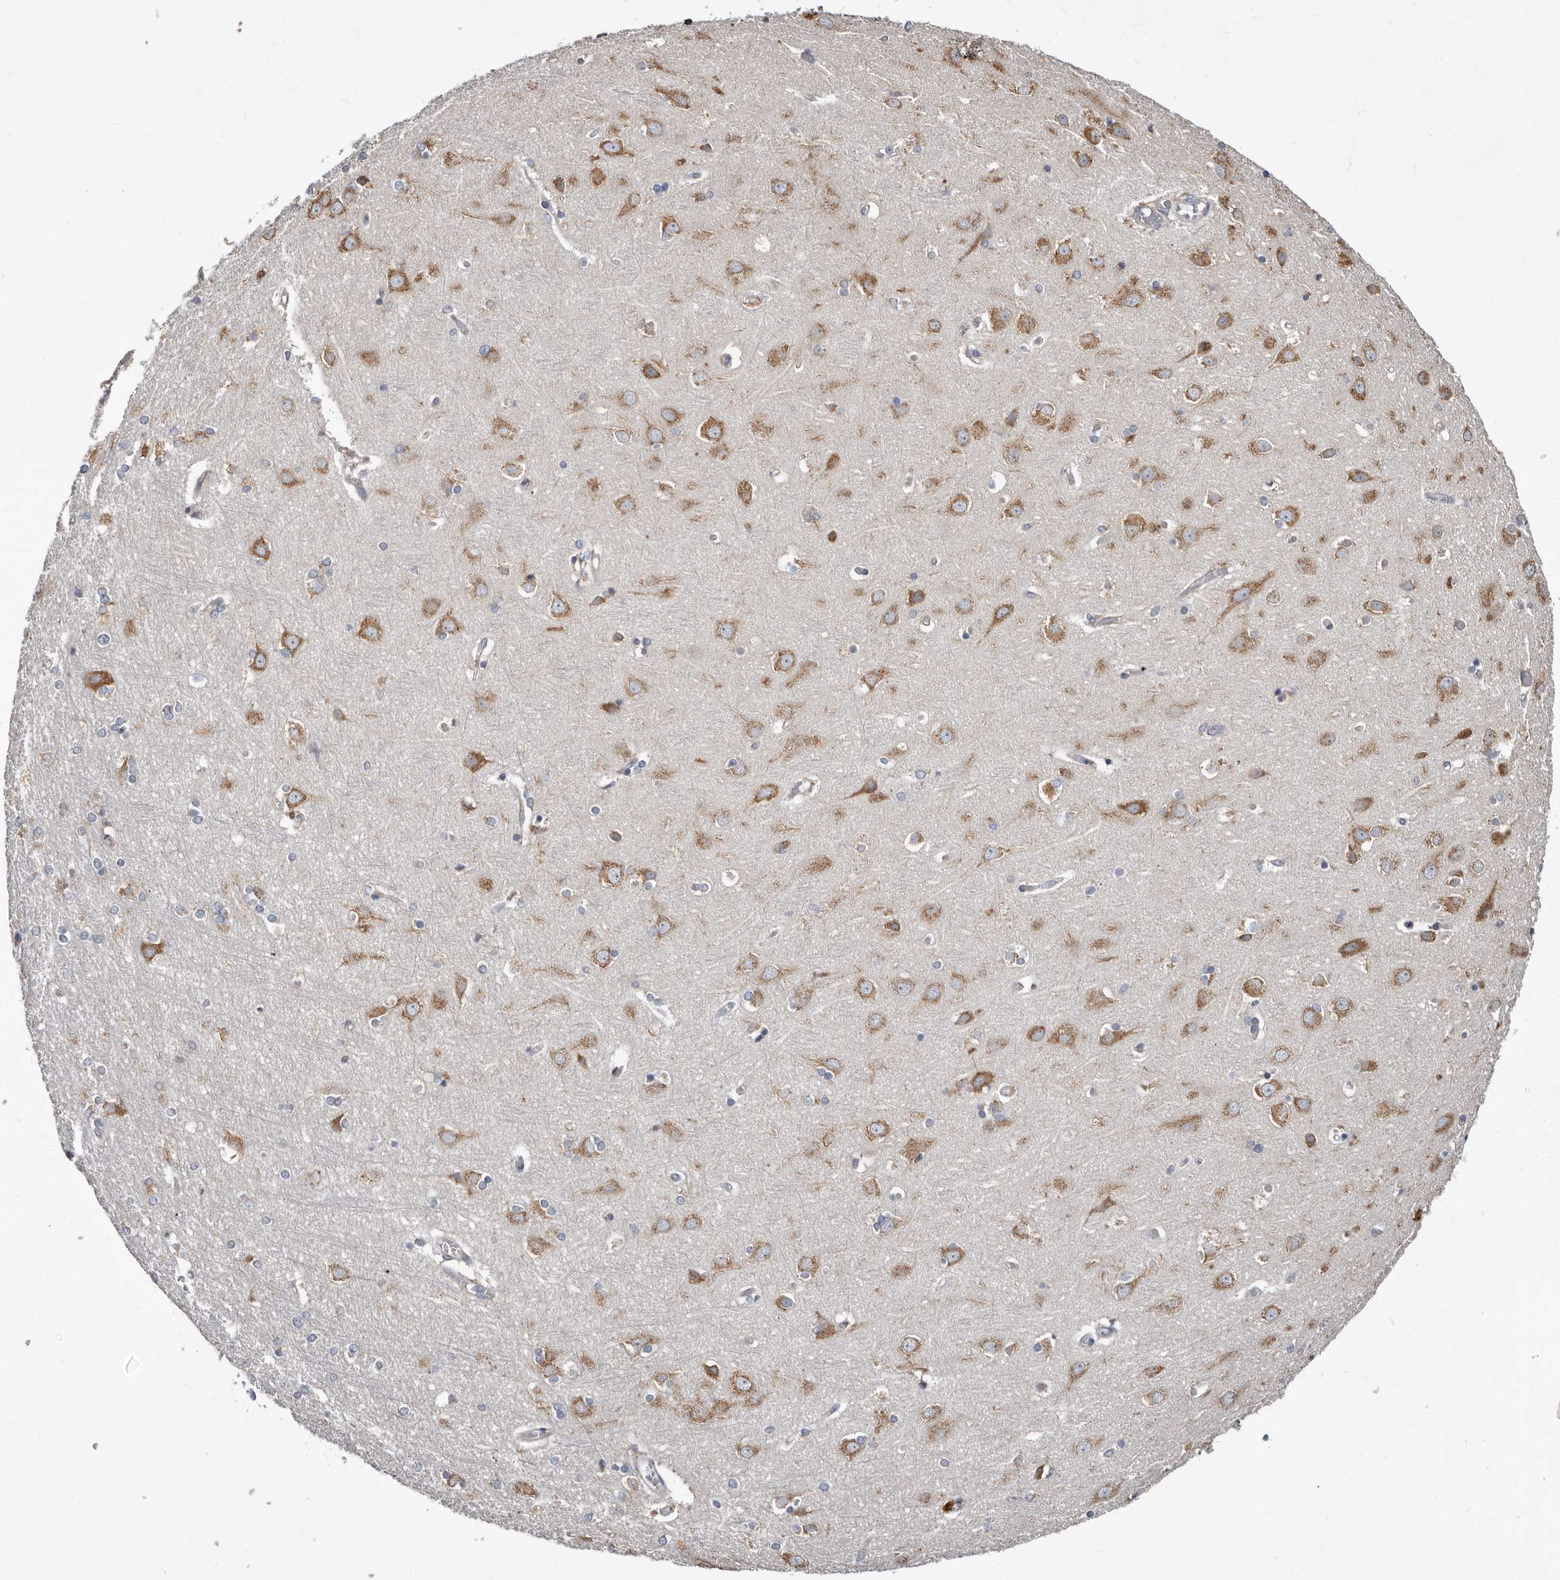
{"staining": {"intensity": "negative", "quantity": "none", "location": "none"}, "tissue": "cerebral cortex", "cell_type": "Endothelial cells", "image_type": "normal", "snomed": [{"axis": "morphology", "description": "Normal tissue, NOS"}, {"axis": "topography", "description": "Cerebral cortex"}], "caption": "Image shows no significant protein staining in endothelial cells of normal cerebral cortex.", "gene": "ASIC5", "patient": {"sex": "male", "age": 54}}